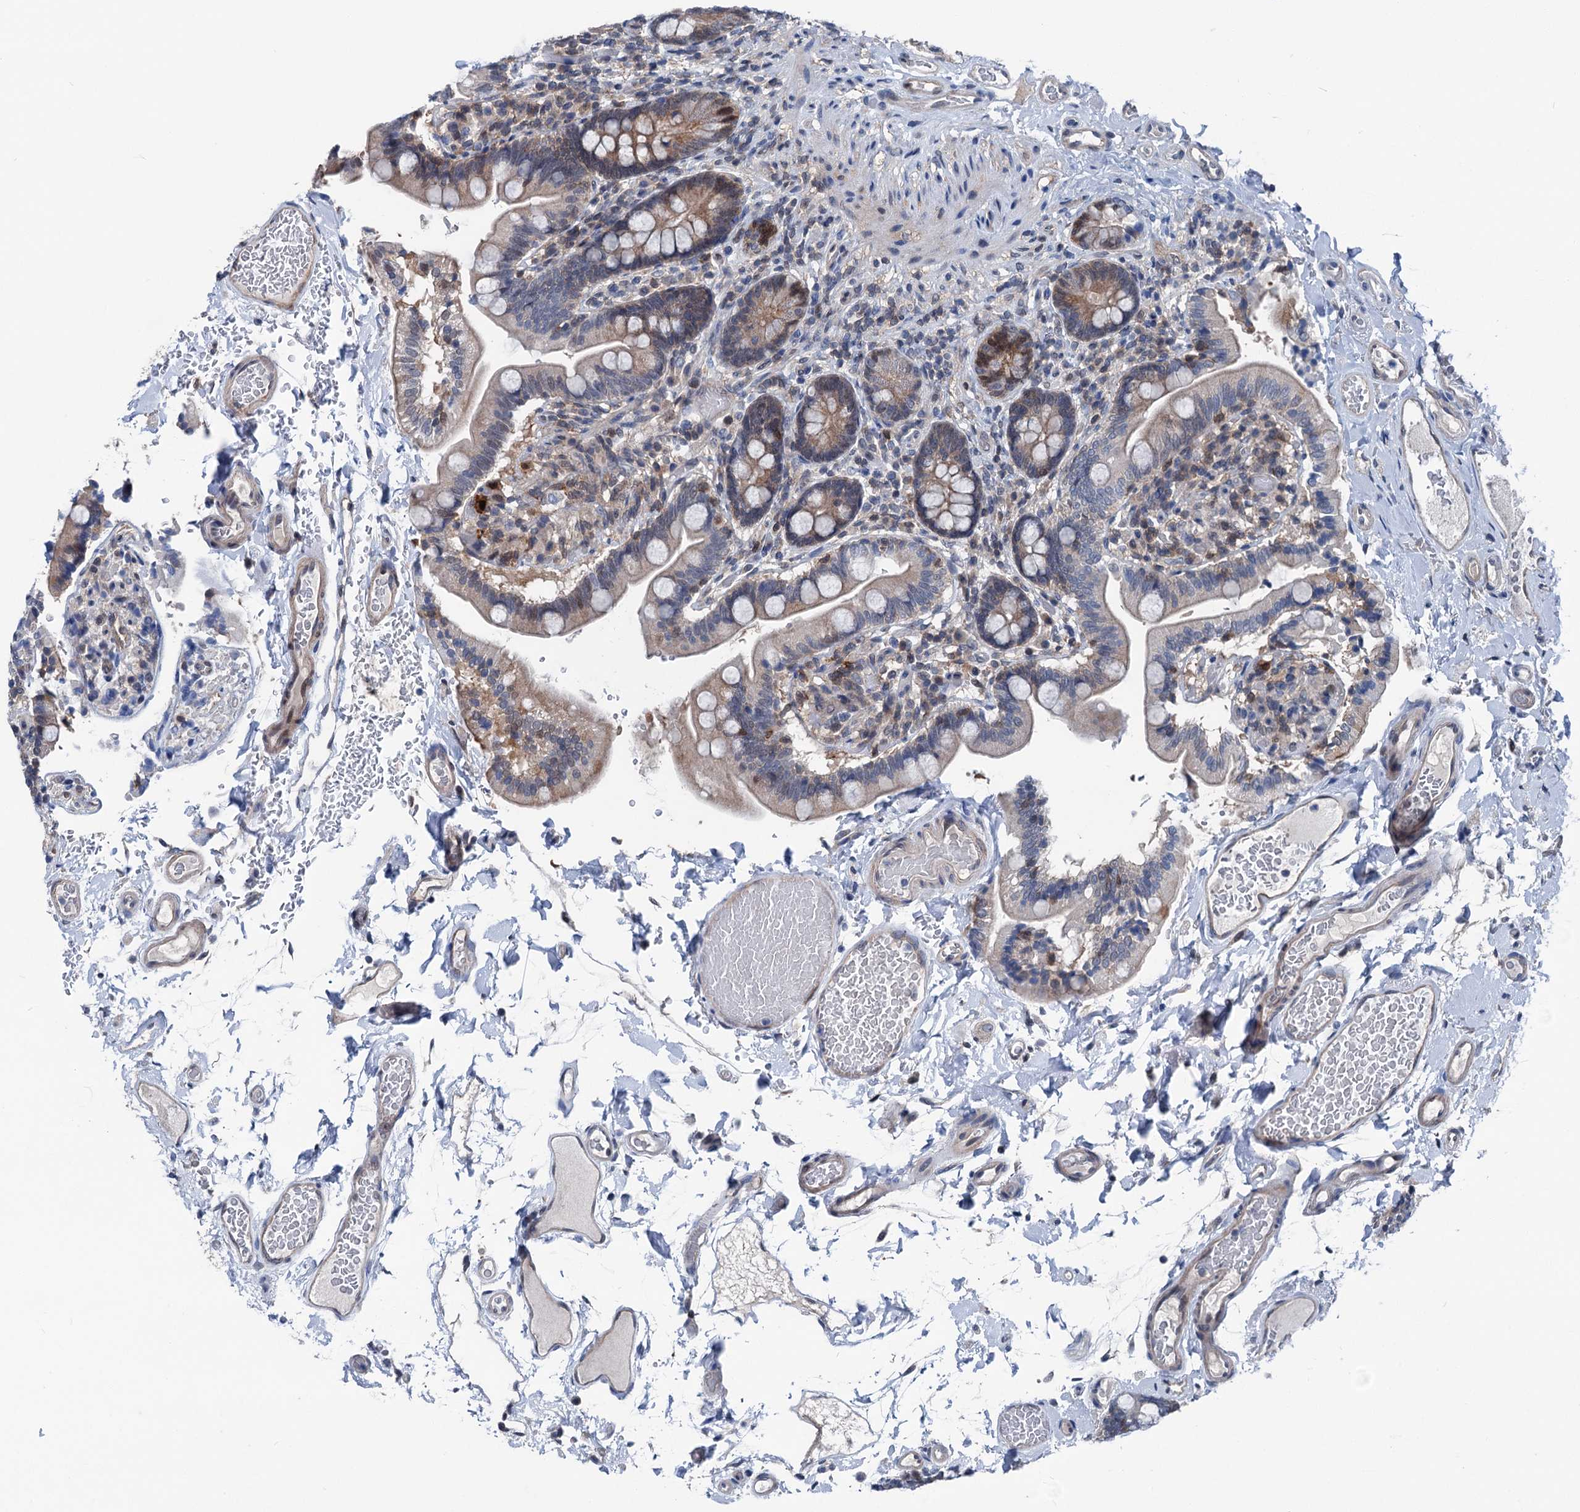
{"staining": {"intensity": "moderate", "quantity": "25%-75%", "location": "cytoplasmic/membranous,nuclear"}, "tissue": "small intestine", "cell_type": "Glandular cells", "image_type": "normal", "snomed": [{"axis": "morphology", "description": "Normal tissue, NOS"}, {"axis": "topography", "description": "Small intestine"}], "caption": "Immunohistochemical staining of unremarkable human small intestine shows 25%-75% levels of moderate cytoplasmic/membranous,nuclear protein staining in about 25%-75% of glandular cells.", "gene": "GLO1", "patient": {"sex": "female", "age": 64}}